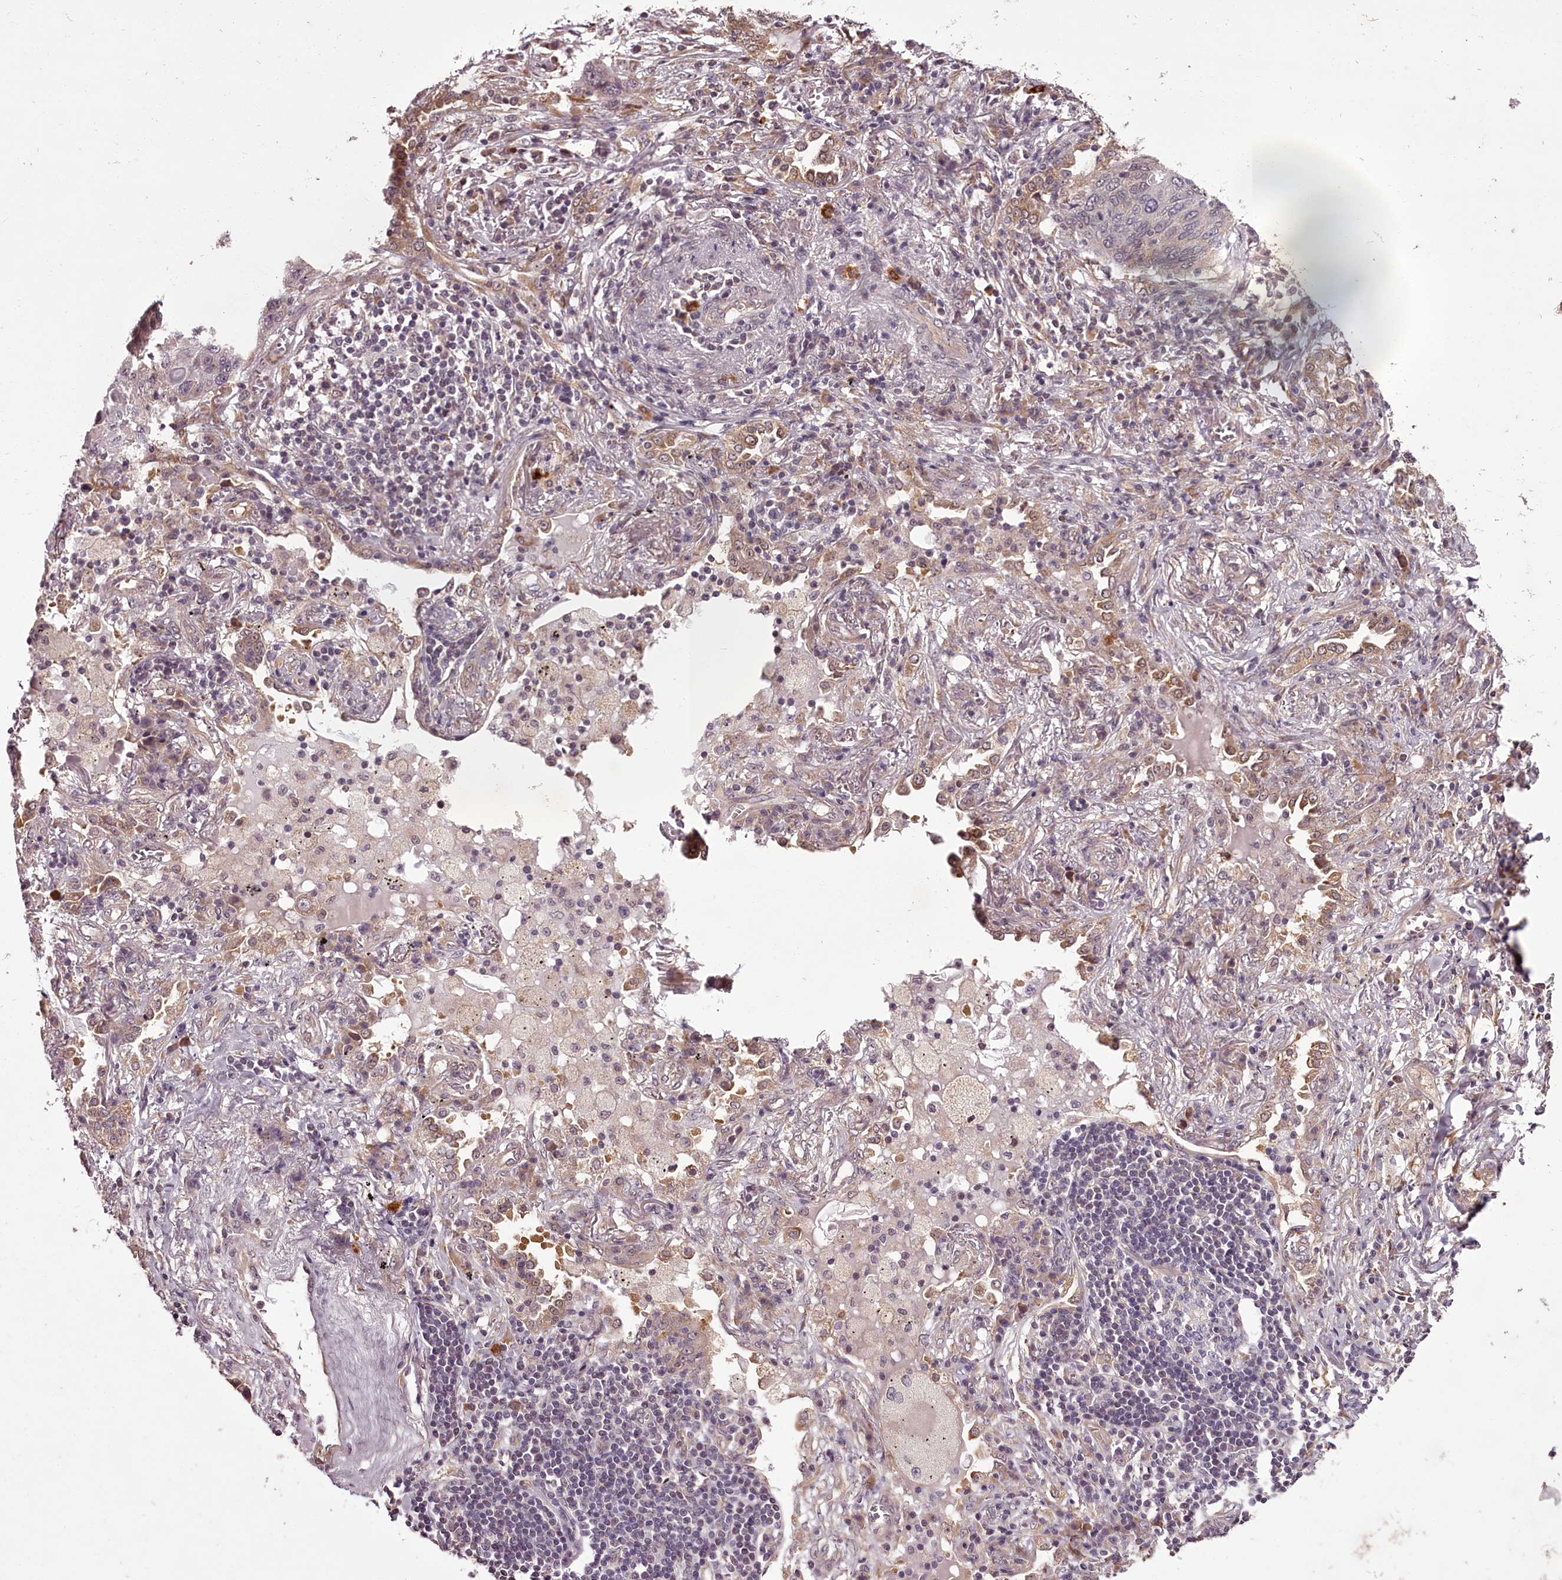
{"staining": {"intensity": "weak", "quantity": "<25%", "location": "cytoplasmic/membranous"}, "tissue": "lung cancer", "cell_type": "Tumor cells", "image_type": "cancer", "snomed": [{"axis": "morphology", "description": "Squamous cell carcinoma, NOS"}, {"axis": "topography", "description": "Lung"}], "caption": "DAB immunohistochemical staining of lung cancer exhibits no significant staining in tumor cells.", "gene": "CCDC92", "patient": {"sex": "female", "age": 63}}